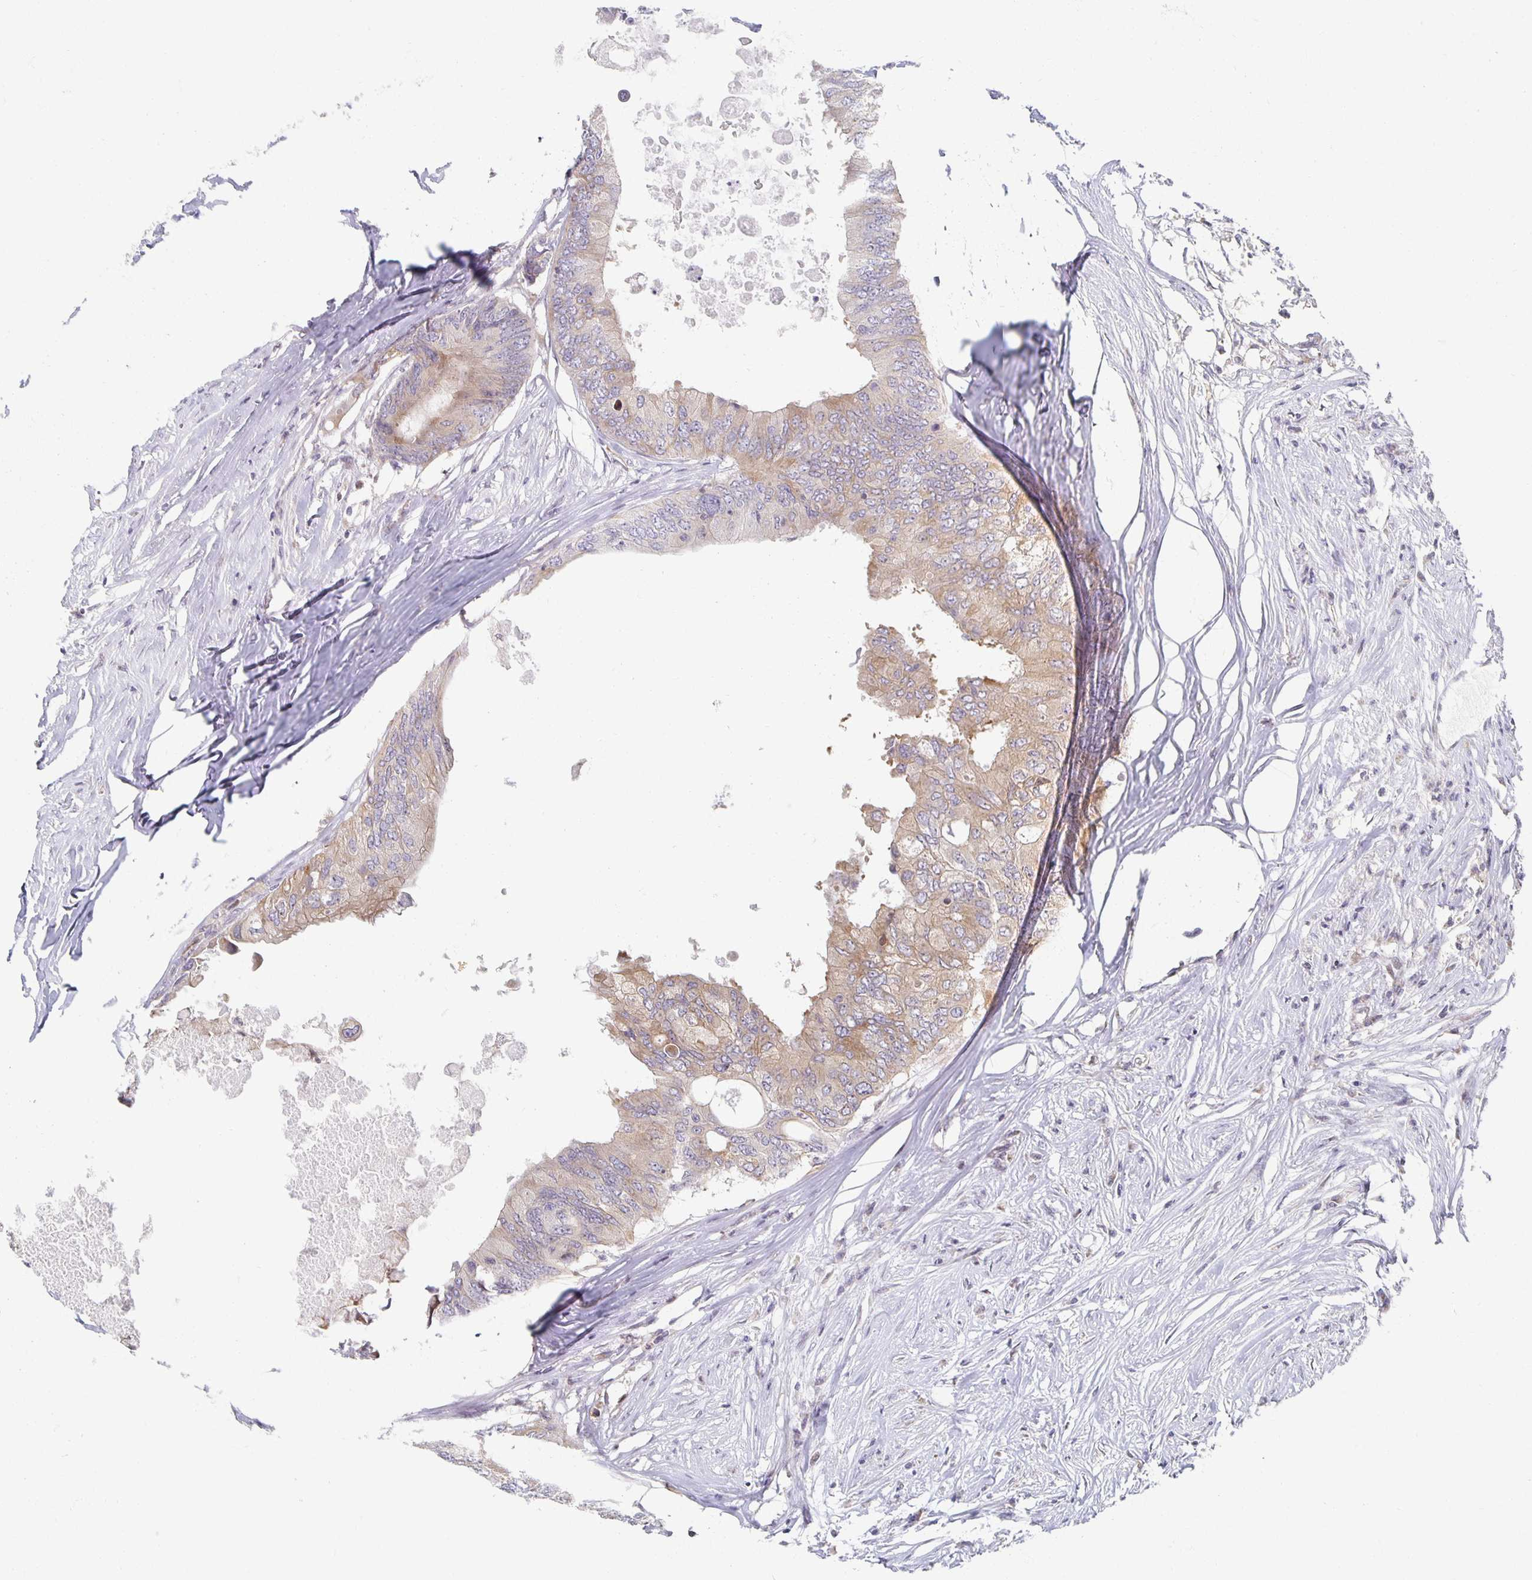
{"staining": {"intensity": "weak", "quantity": "25%-75%", "location": "cytoplasmic/membranous"}, "tissue": "colorectal cancer", "cell_type": "Tumor cells", "image_type": "cancer", "snomed": [{"axis": "morphology", "description": "Adenocarcinoma, NOS"}, {"axis": "topography", "description": "Colon"}], "caption": "Weak cytoplasmic/membranous protein expression is seen in approximately 25%-75% of tumor cells in colorectal cancer (adenocarcinoma). The protein of interest is shown in brown color, while the nuclei are stained blue.", "gene": "HCFC1R1", "patient": {"sex": "male", "age": 71}}